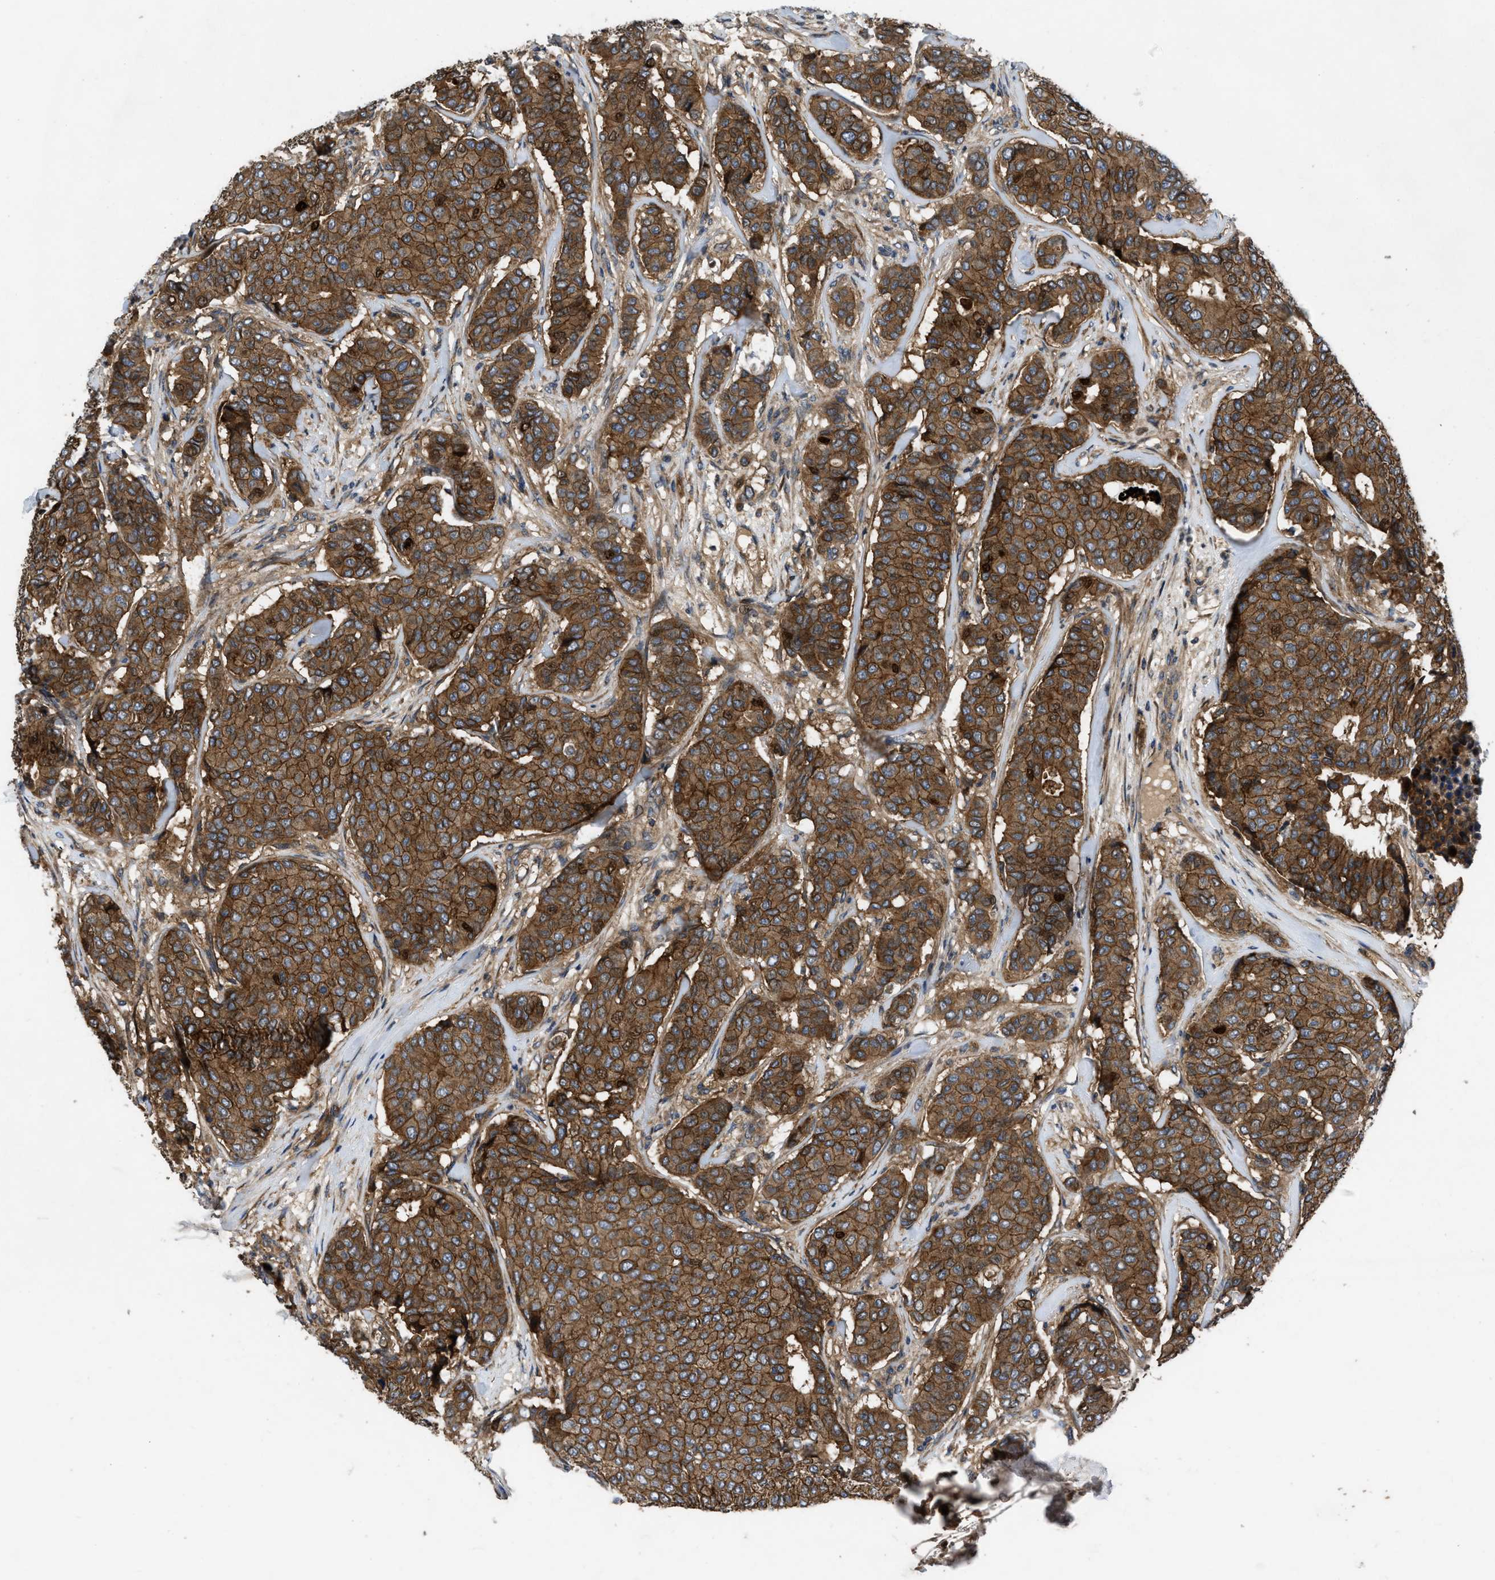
{"staining": {"intensity": "strong", "quantity": ">75%", "location": "cytoplasmic/membranous"}, "tissue": "breast cancer", "cell_type": "Tumor cells", "image_type": "cancer", "snomed": [{"axis": "morphology", "description": "Duct carcinoma"}, {"axis": "topography", "description": "Breast"}], "caption": "Protein expression analysis of breast cancer displays strong cytoplasmic/membranous expression in approximately >75% of tumor cells.", "gene": "CNNM3", "patient": {"sex": "female", "age": 75}}